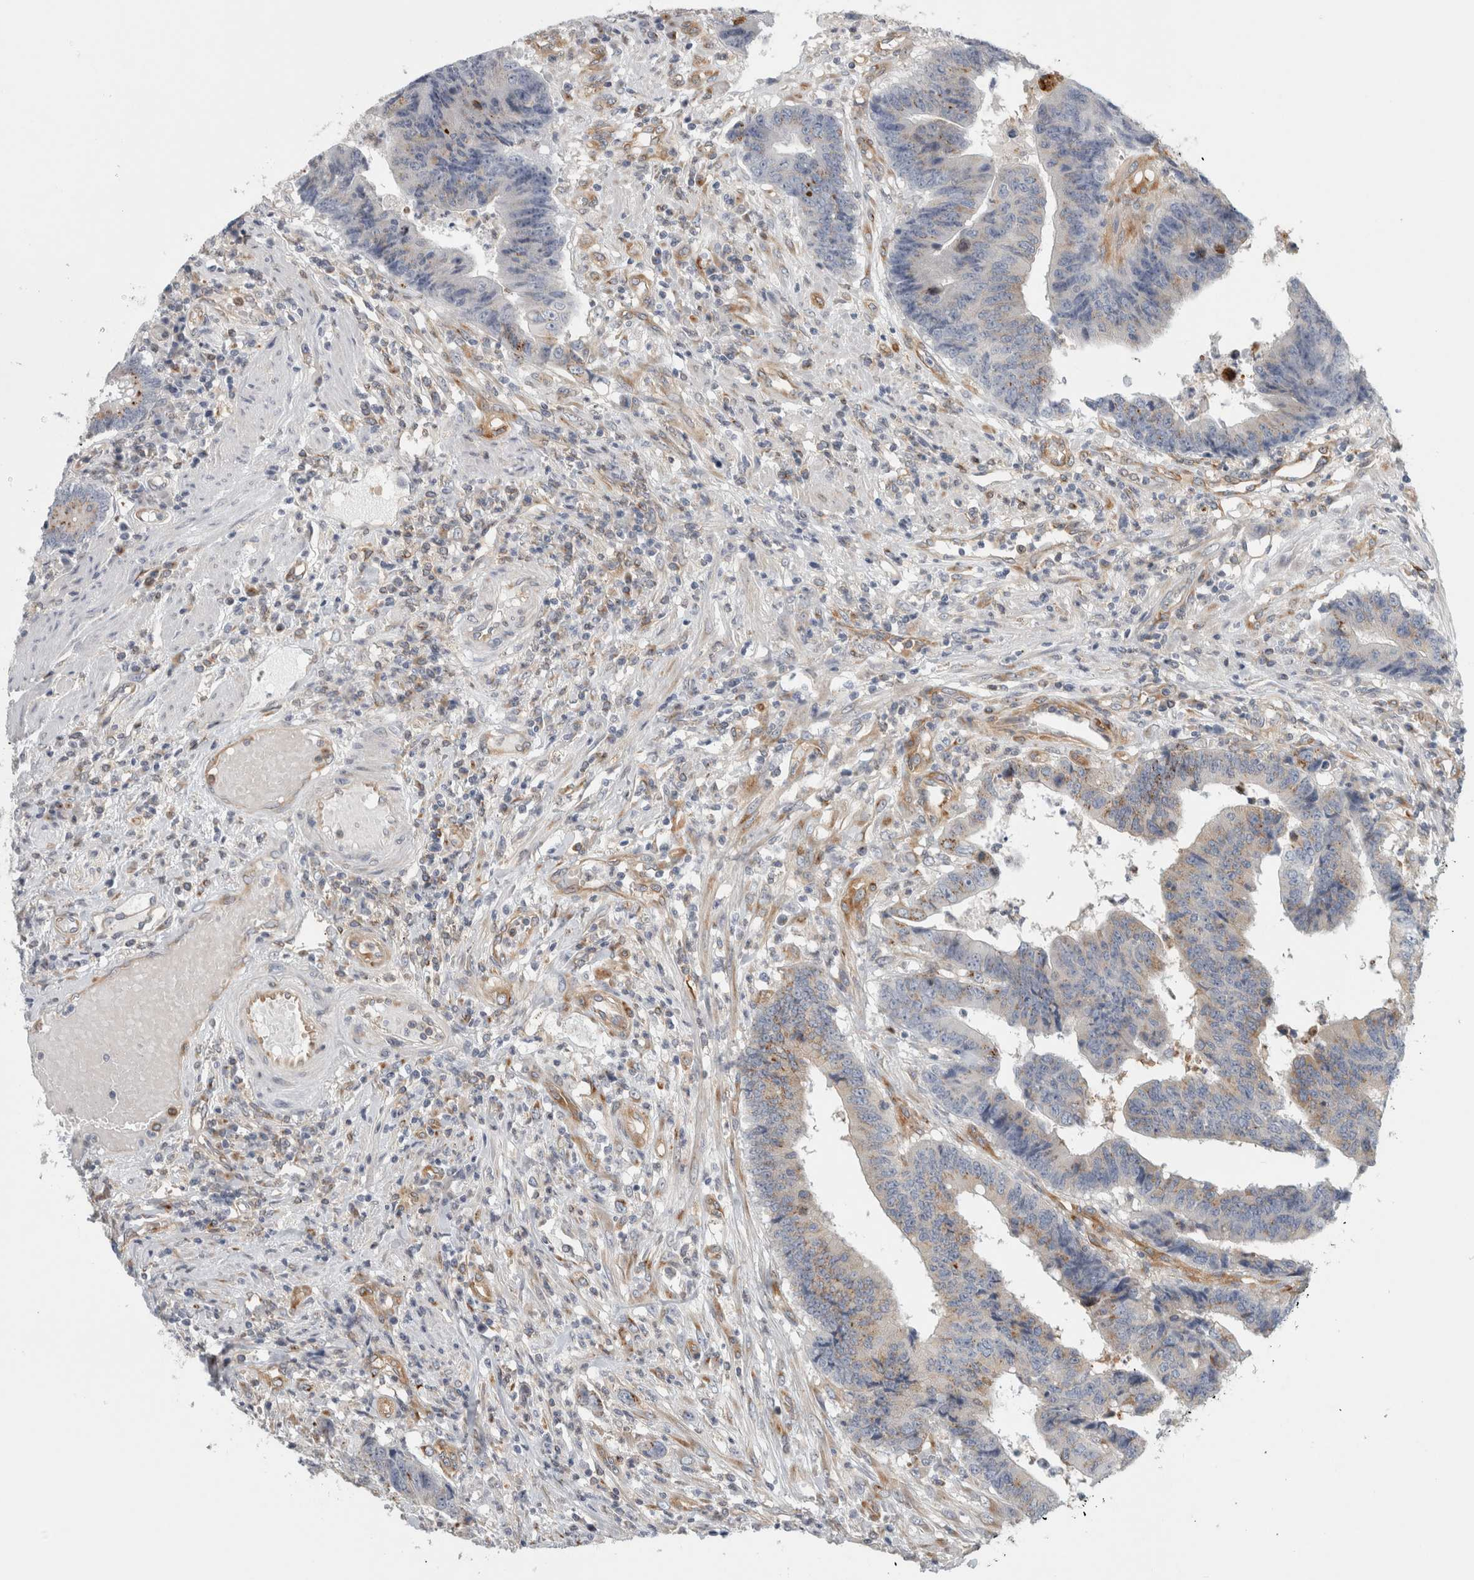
{"staining": {"intensity": "weak", "quantity": "<25%", "location": "cytoplasmic/membranous"}, "tissue": "colorectal cancer", "cell_type": "Tumor cells", "image_type": "cancer", "snomed": [{"axis": "morphology", "description": "Adenocarcinoma, NOS"}, {"axis": "topography", "description": "Rectum"}], "caption": "Immunohistochemical staining of human colorectal cancer displays no significant expression in tumor cells.", "gene": "PEX6", "patient": {"sex": "male", "age": 84}}